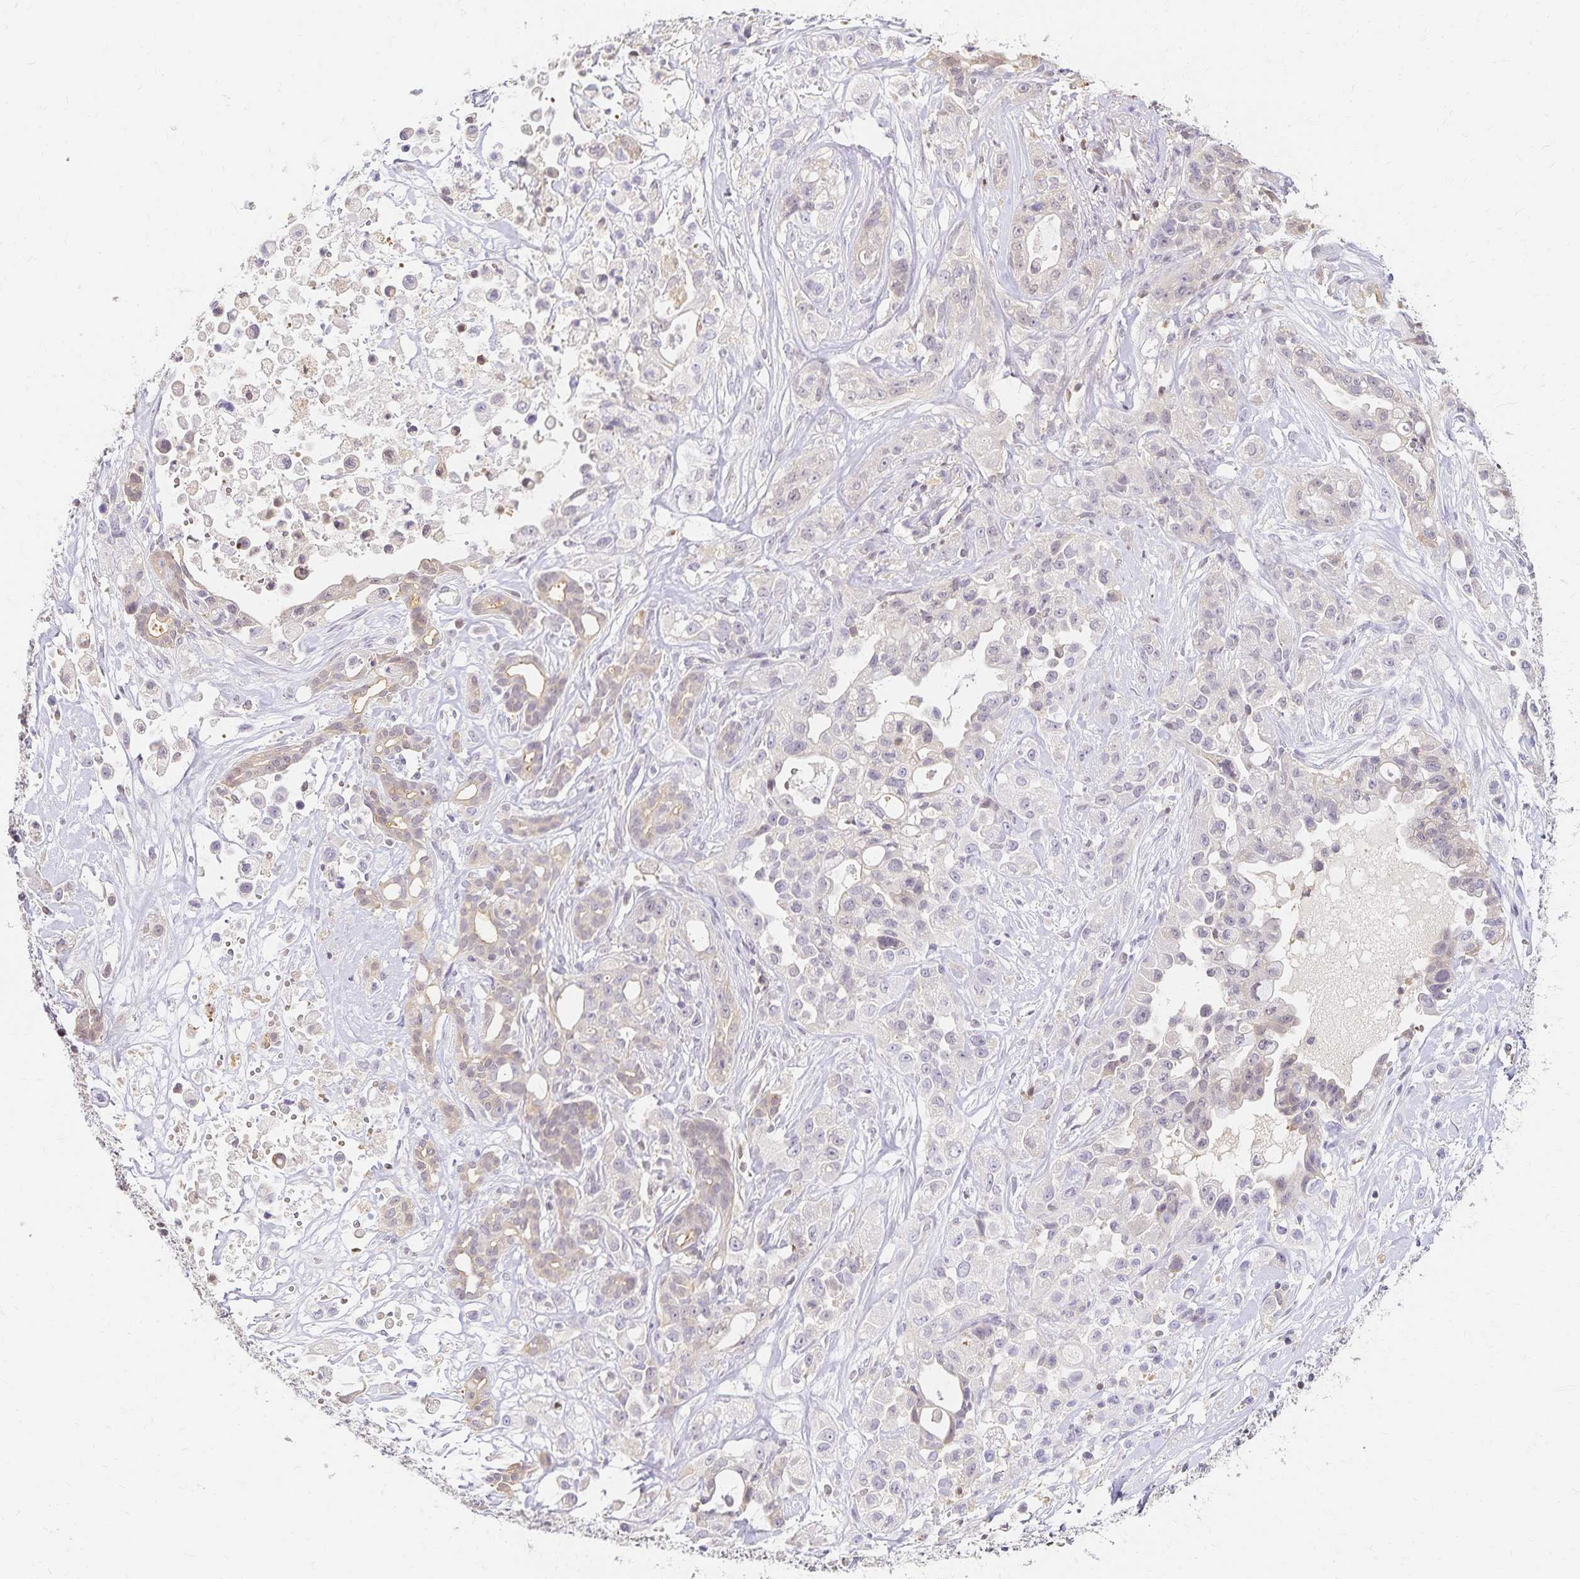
{"staining": {"intensity": "negative", "quantity": "none", "location": "none"}, "tissue": "pancreatic cancer", "cell_type": "Tumor cells", "image_type": "cancer", "snomed": [{"axis": "morphology", "description": "Adenocarcinoma, NOS"}, {"axis": "topography", "description": "Pancreas"}], "caption": "An image of human pancreatic adenocarcinoma is negative for staining in tumor cells.", "gene": "AZGP1", "patient": {"sex": "male", "age": 44}}